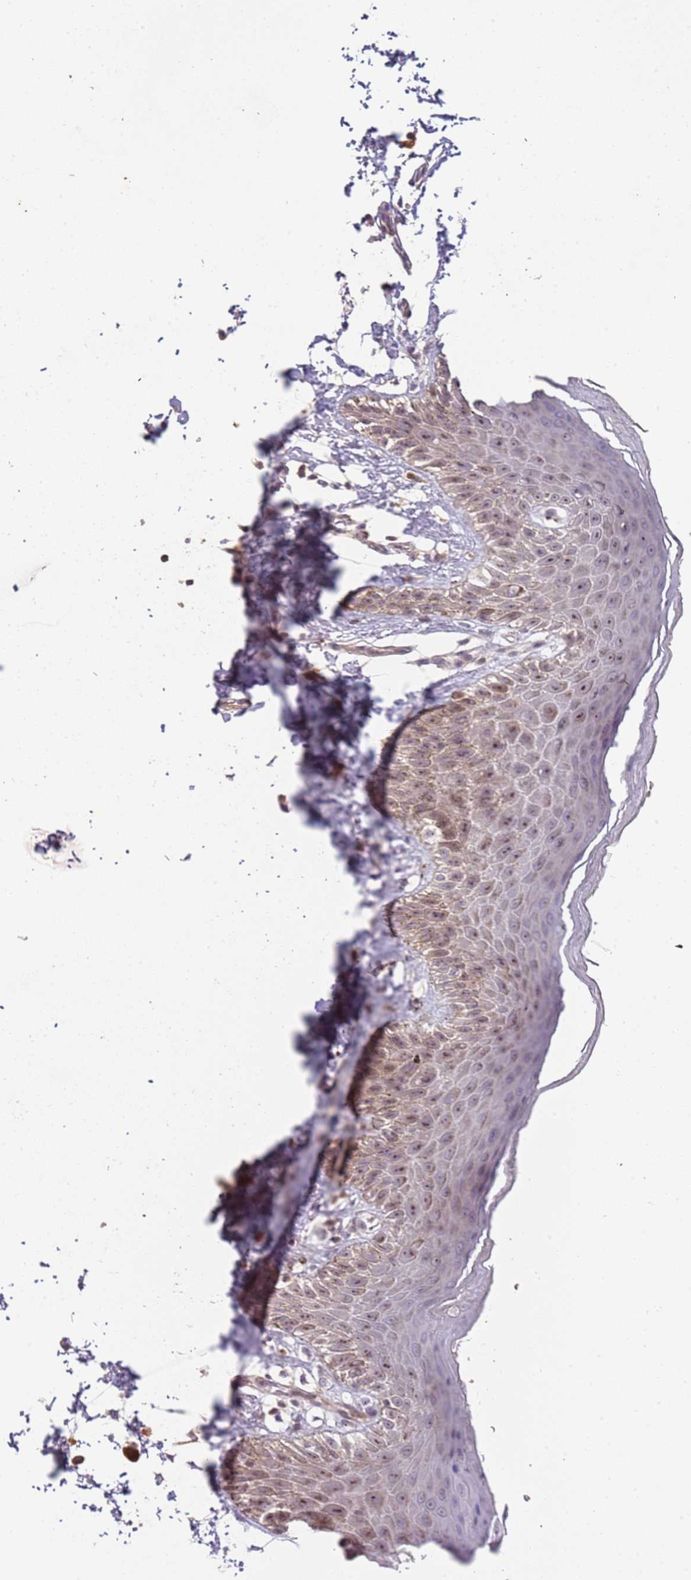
{"staining": {"intensity": "moderate", "quantity": ">75%", "location": "cytoplasmic/membranous,nuclear"}, "tissue": "skin", "cell_type": "Epidermal cells", "image_type": "normal", "snomed": [{"axis": "morphology", "description": "Normal tissue, NOS"}, {"axis": "topography", "description": "Anal"}], "caption": "Human skin stained with a brown dye displays moderate cytoplasmic/membranous,nuclear positive expression in approximately >75% of epidermal cells.", "gene": "ADTRP", "patient": {"sex": "male", "age": 44}}